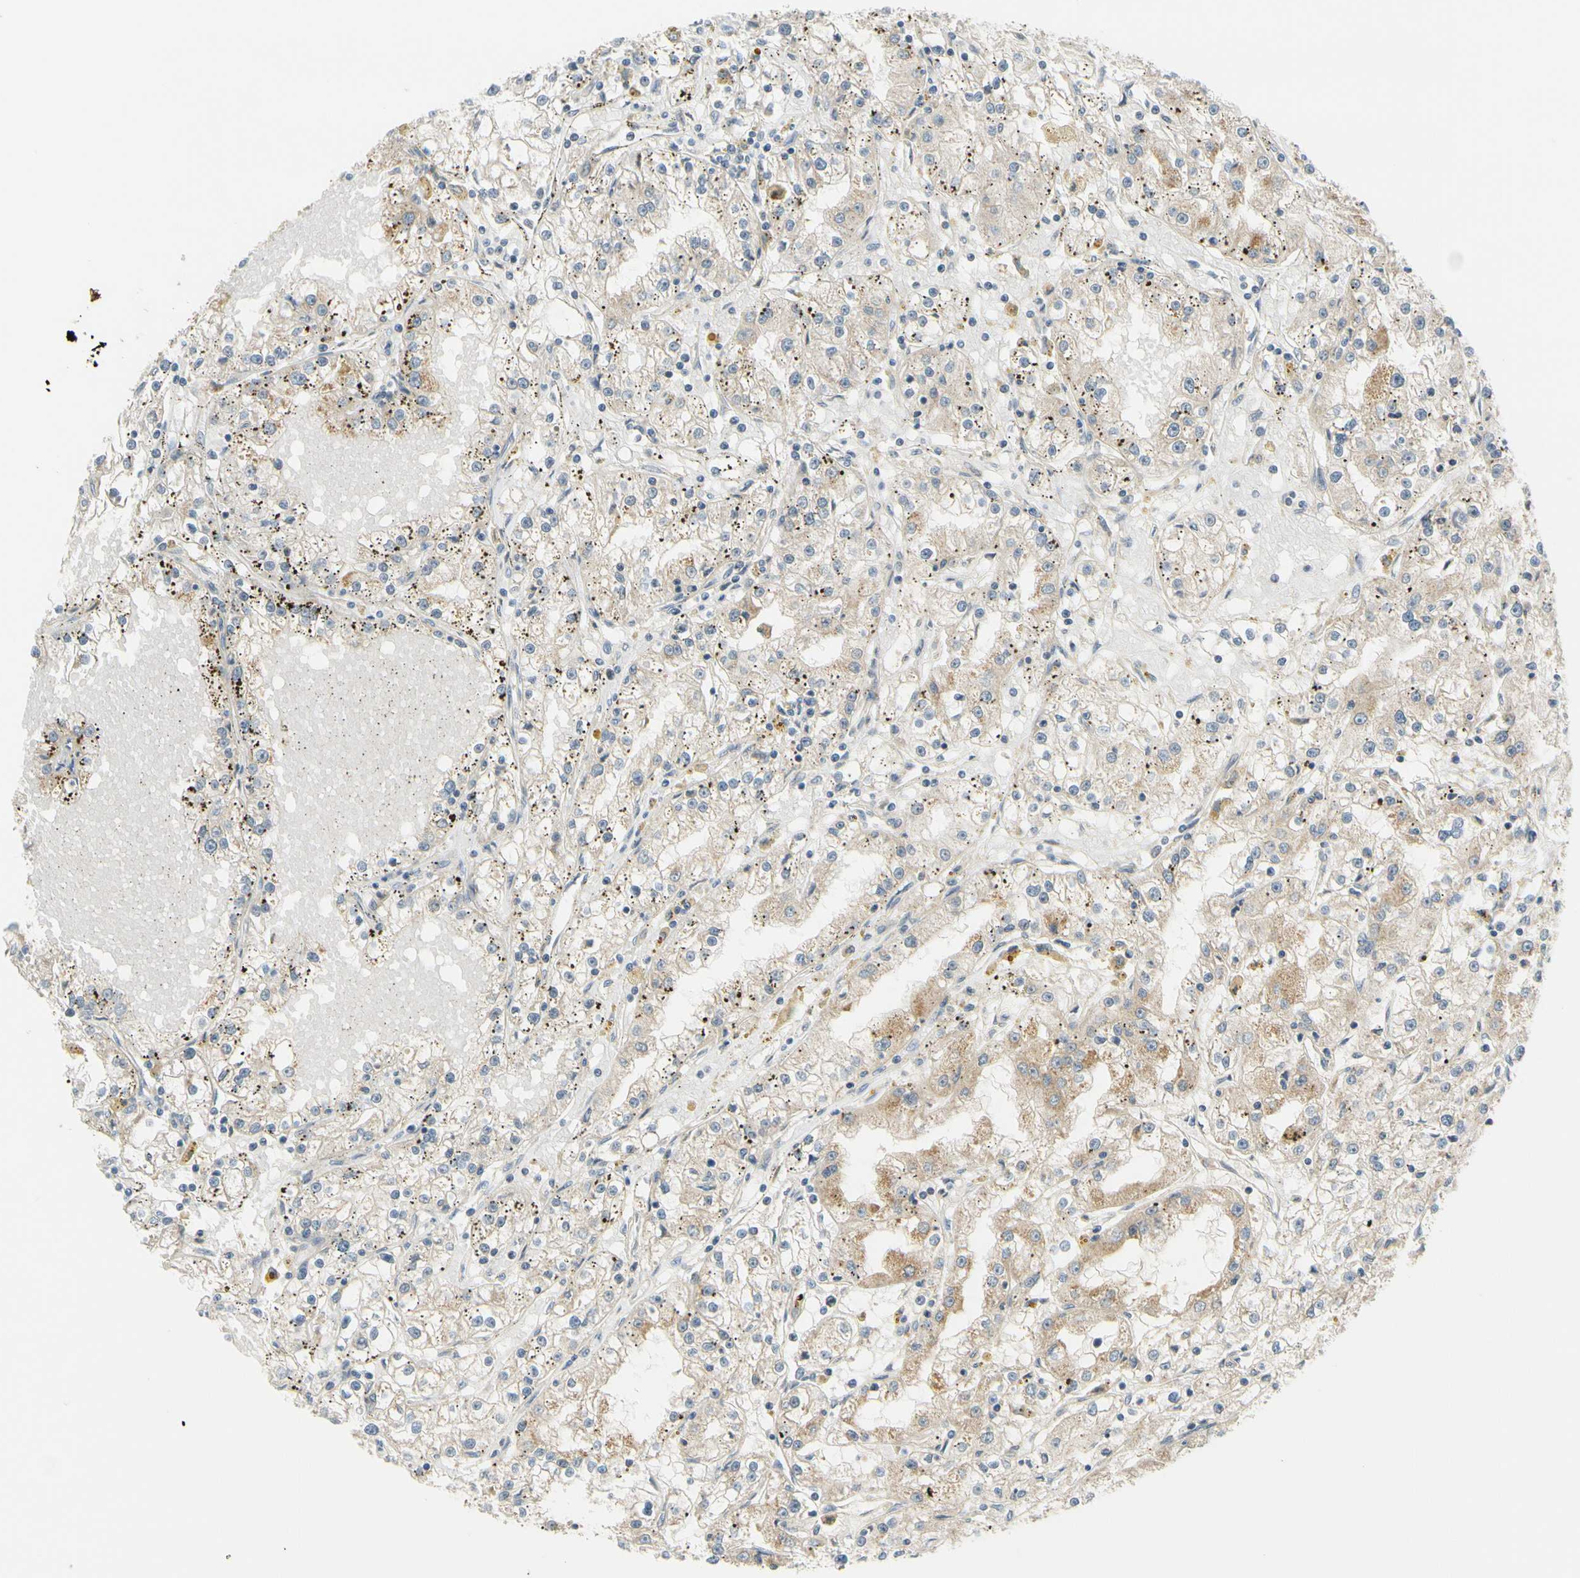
{"staining": {"intensity": "weak", "quantity": "25%-75%", "location": "cytoplasmic/membranous"}, "tissue": "renal cancer", "cell_type": "Tumor cells", "image_type": "cancer", "snomed": [{"axis": "morphology", "description": "Adenocarcinoma, NOS"}, {"axis": "topography", "description": "Kidney"}], "caption": "The histopathology image exhibits immunohistochemical staining of renal adenocarcinoma. There is weak cytoplasmic/membranous staining is present in approximately 25%-75% of tumor cells.", "gene": "FHL2", "patient": {"sex": "male", "age": 56}}